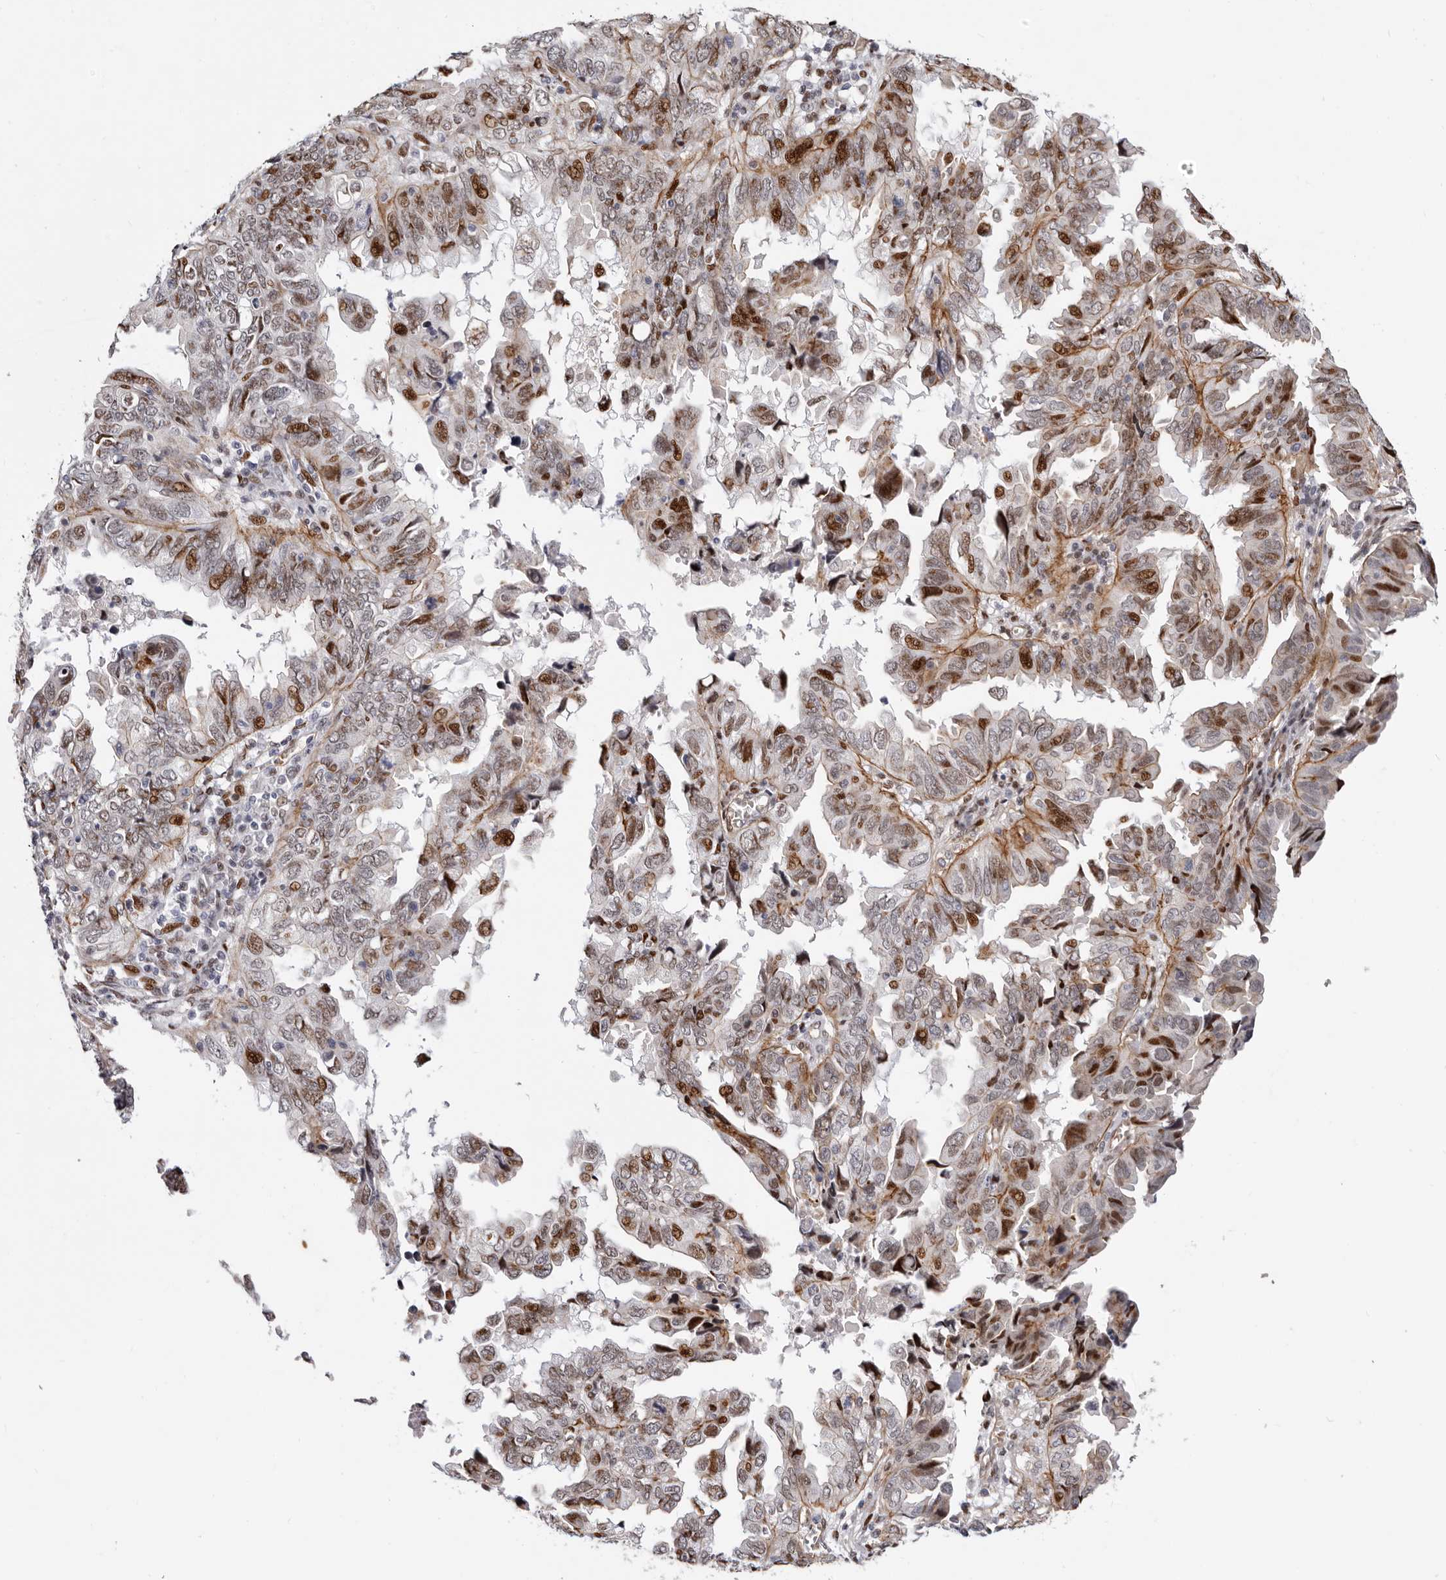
{"staining": {"intensity": "strong", "quantity": "25%-75%", "location": "cytoplasmic/membranous,nuclear"}, "tissue": "endometrial cancer", "cell_type": "Tumor cells", "image_type": "cancer", "snomed": [{"axis": "morphology", "description": "Adenocarcinoma, NOS"}, {"axis": "topography", "description": "Uterus"}], "caption": "A histopathology image of human endometrial cancer stained for a protein reveals strong cytoplasmic/membranous and nuclear brown staining in tumor cells.", "gene": "EPHX3", "patient": {"sex": "female", "age": 77}}